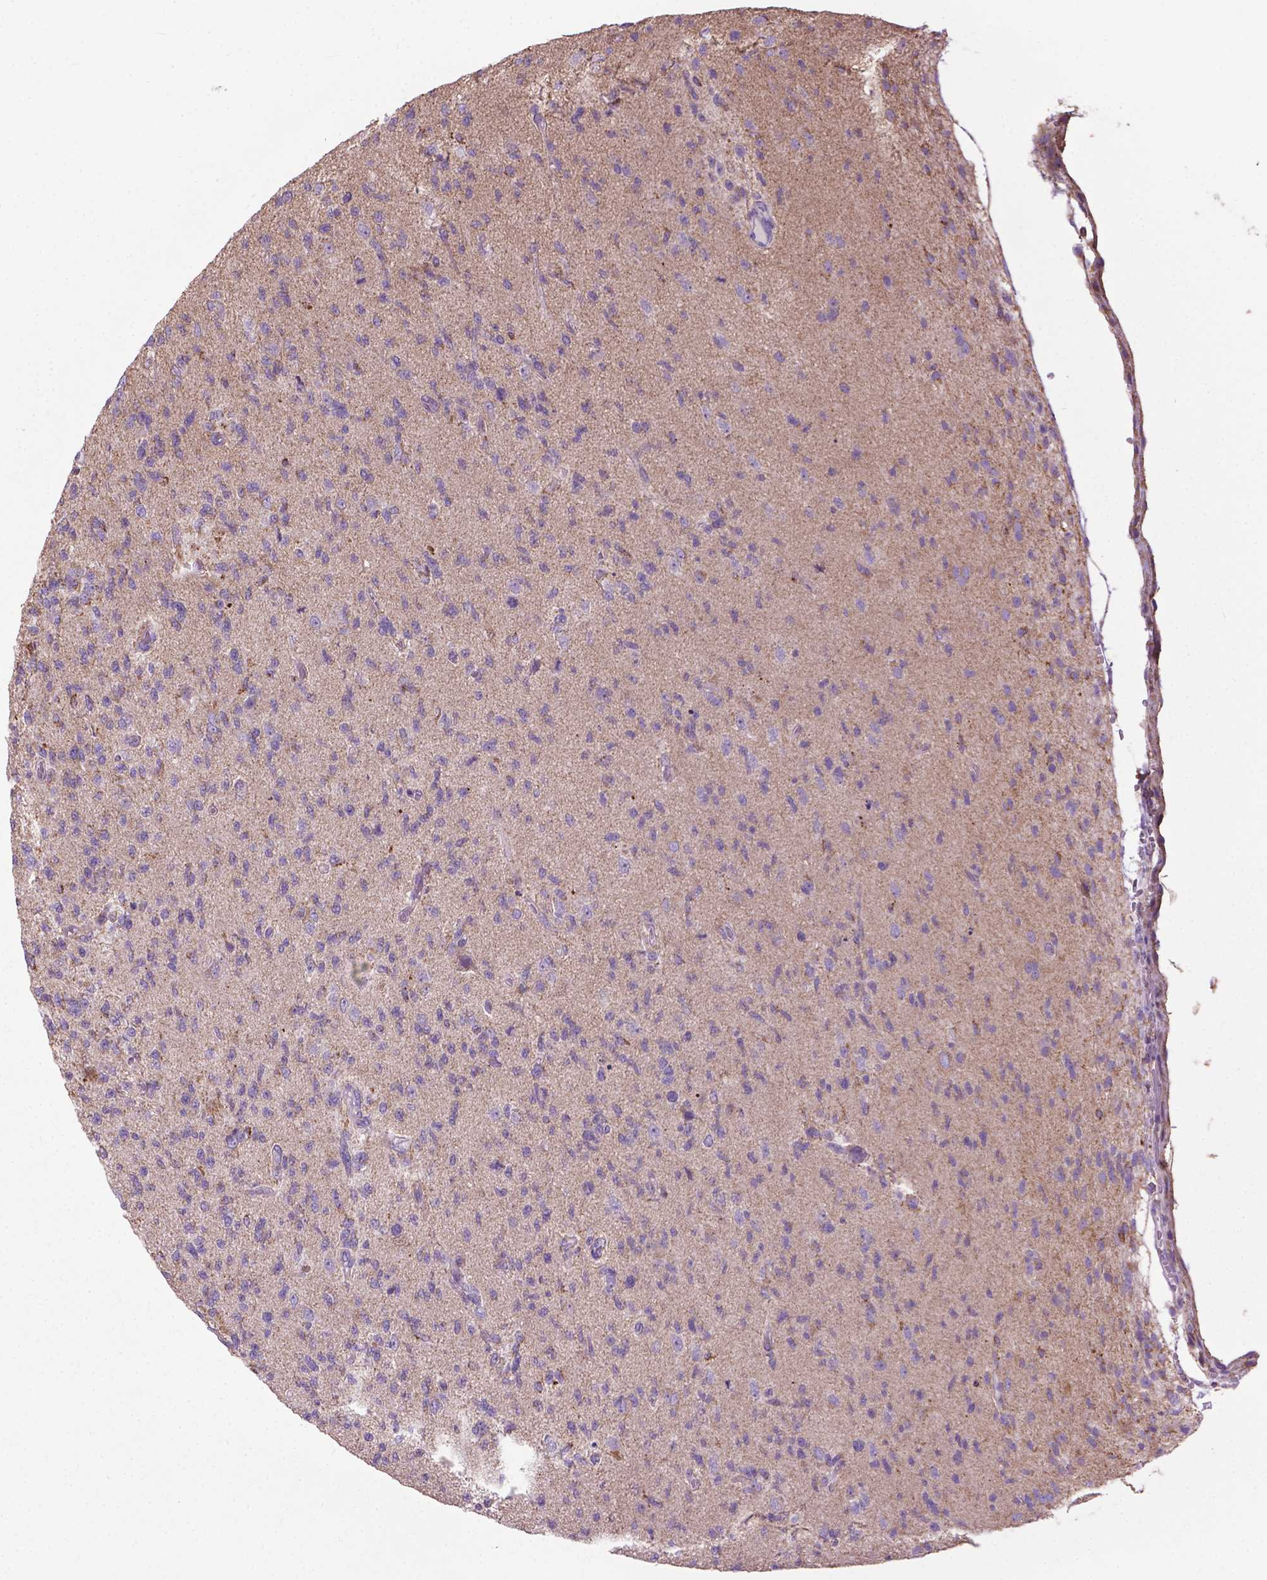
{"staining": {"intensity": "negative", "quantity": "none", "location": "none"}, "tissue": "glioma", "cell_type": "Tumor cells", "image_type": "cancer", "snomed": [{"axis": "morphology", "description": "Glioma, malignant, High grade"}, {"axis": "topography", "description": "Brain"}], "caption": "IHC of human malignant glioma (high-grade) demonstrates no expression in tumor cells. (Brightfield microscopy of DAB (3,3'-diaminobenzidine) IHC at high magnification).", "gene": "VDAC1", "patient": {"sex": "male", "age": 56}}